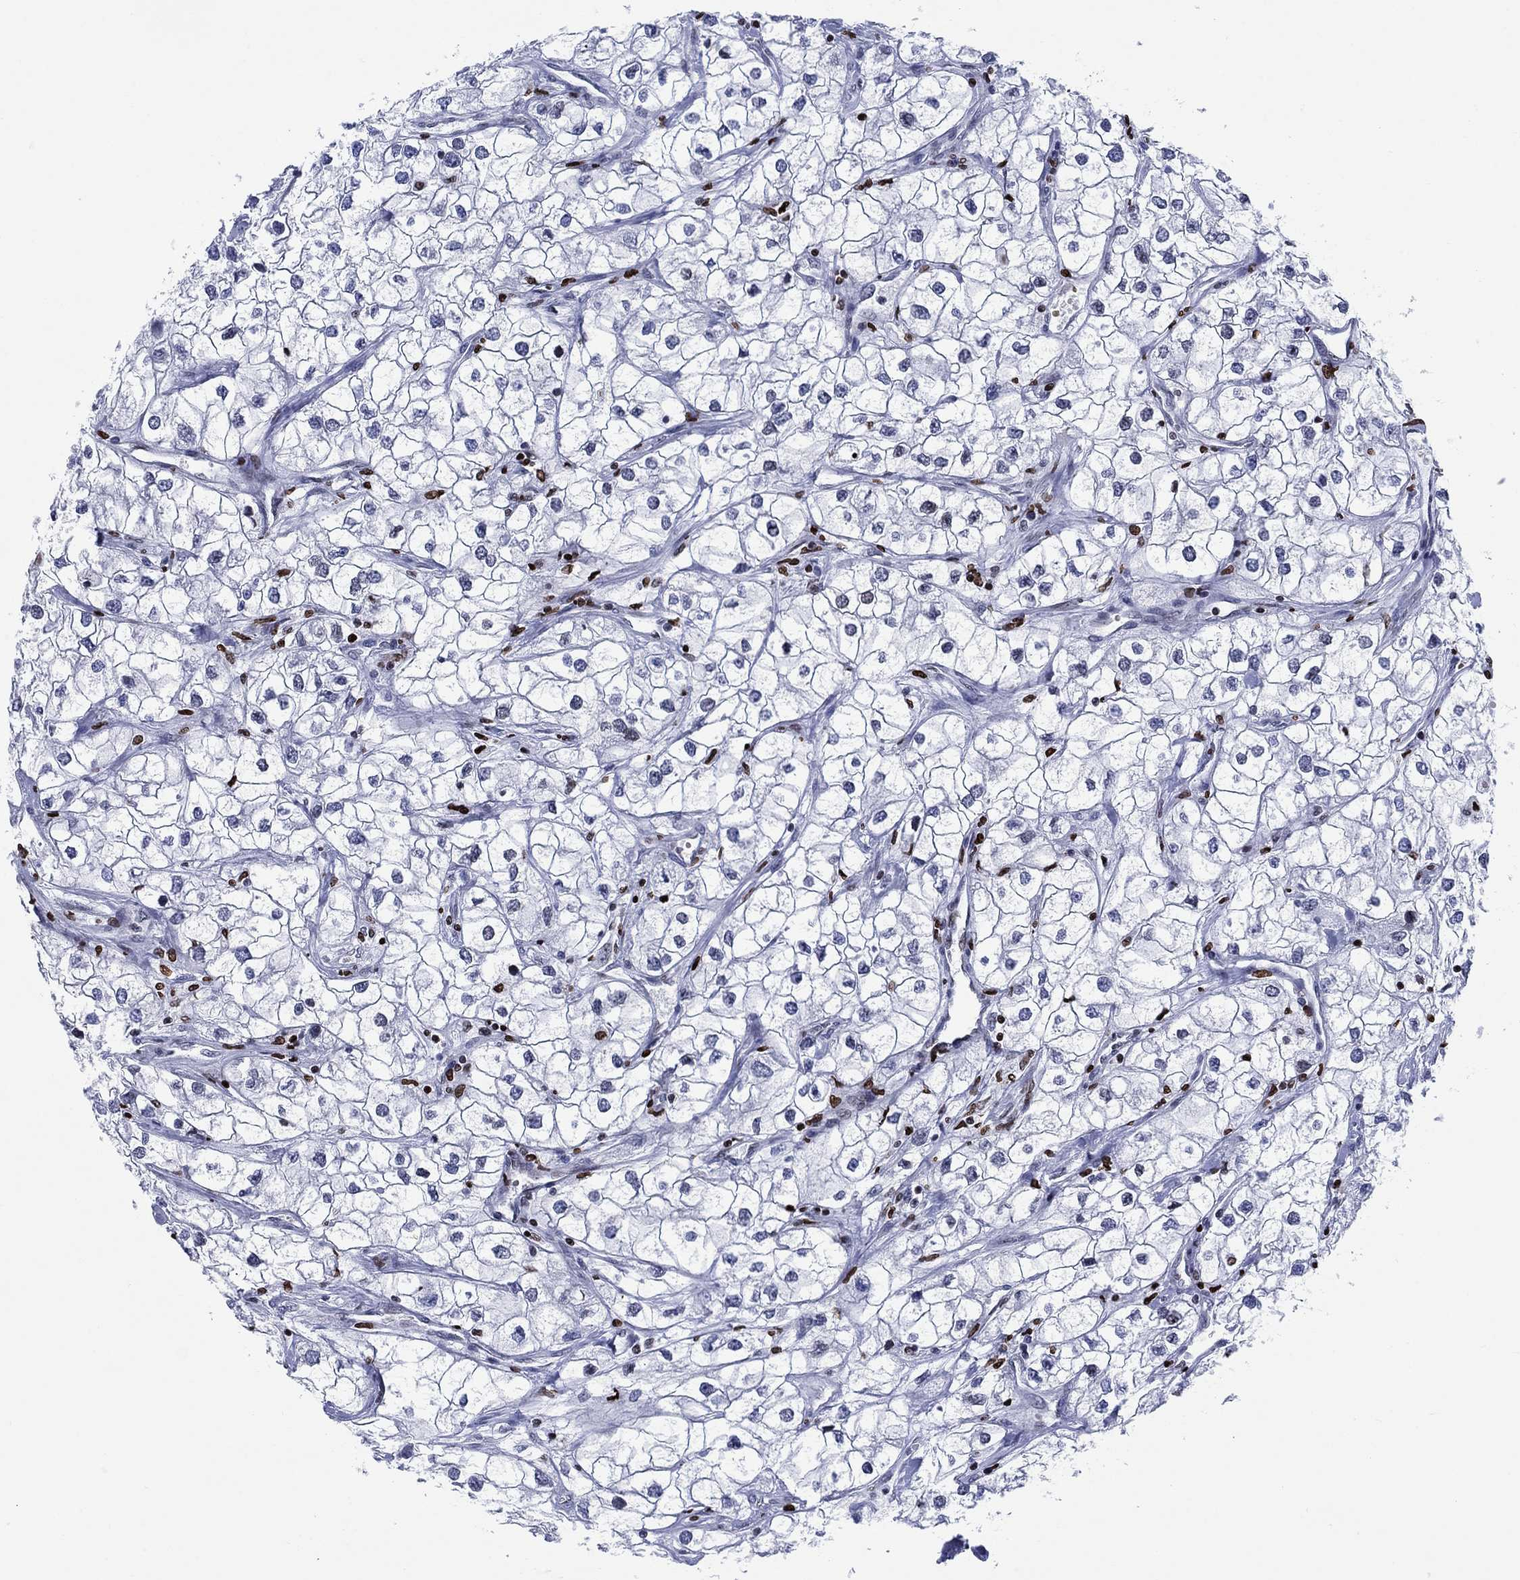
{"staining": {"intensity": "strong", "quantity": "<25%", "location": "nuclear"}, "tissue": "renal cancer", "cell_type": "Tumor cells", "image_type": "cancer", "snomed": [{"axis": "morphology", "description": "Adenocarcinoma, NOS"}, {"axis": "topography", "description": "Kidney"}], "caption": "High-magnification brightfield microscopy of adenocarcinoma (renal) stained with DAB (3,3'-diaminobenzidine) (brown) and counterstained with hematoxylin (blue). tumor cells exhibit strong nuclear positivity is present in approximately<25% of cells. Ihc stains the protein in brown and the nuclei are stained blue.", "gene": "HMGA1", "patient": {"sex": "male", "age": 59}}